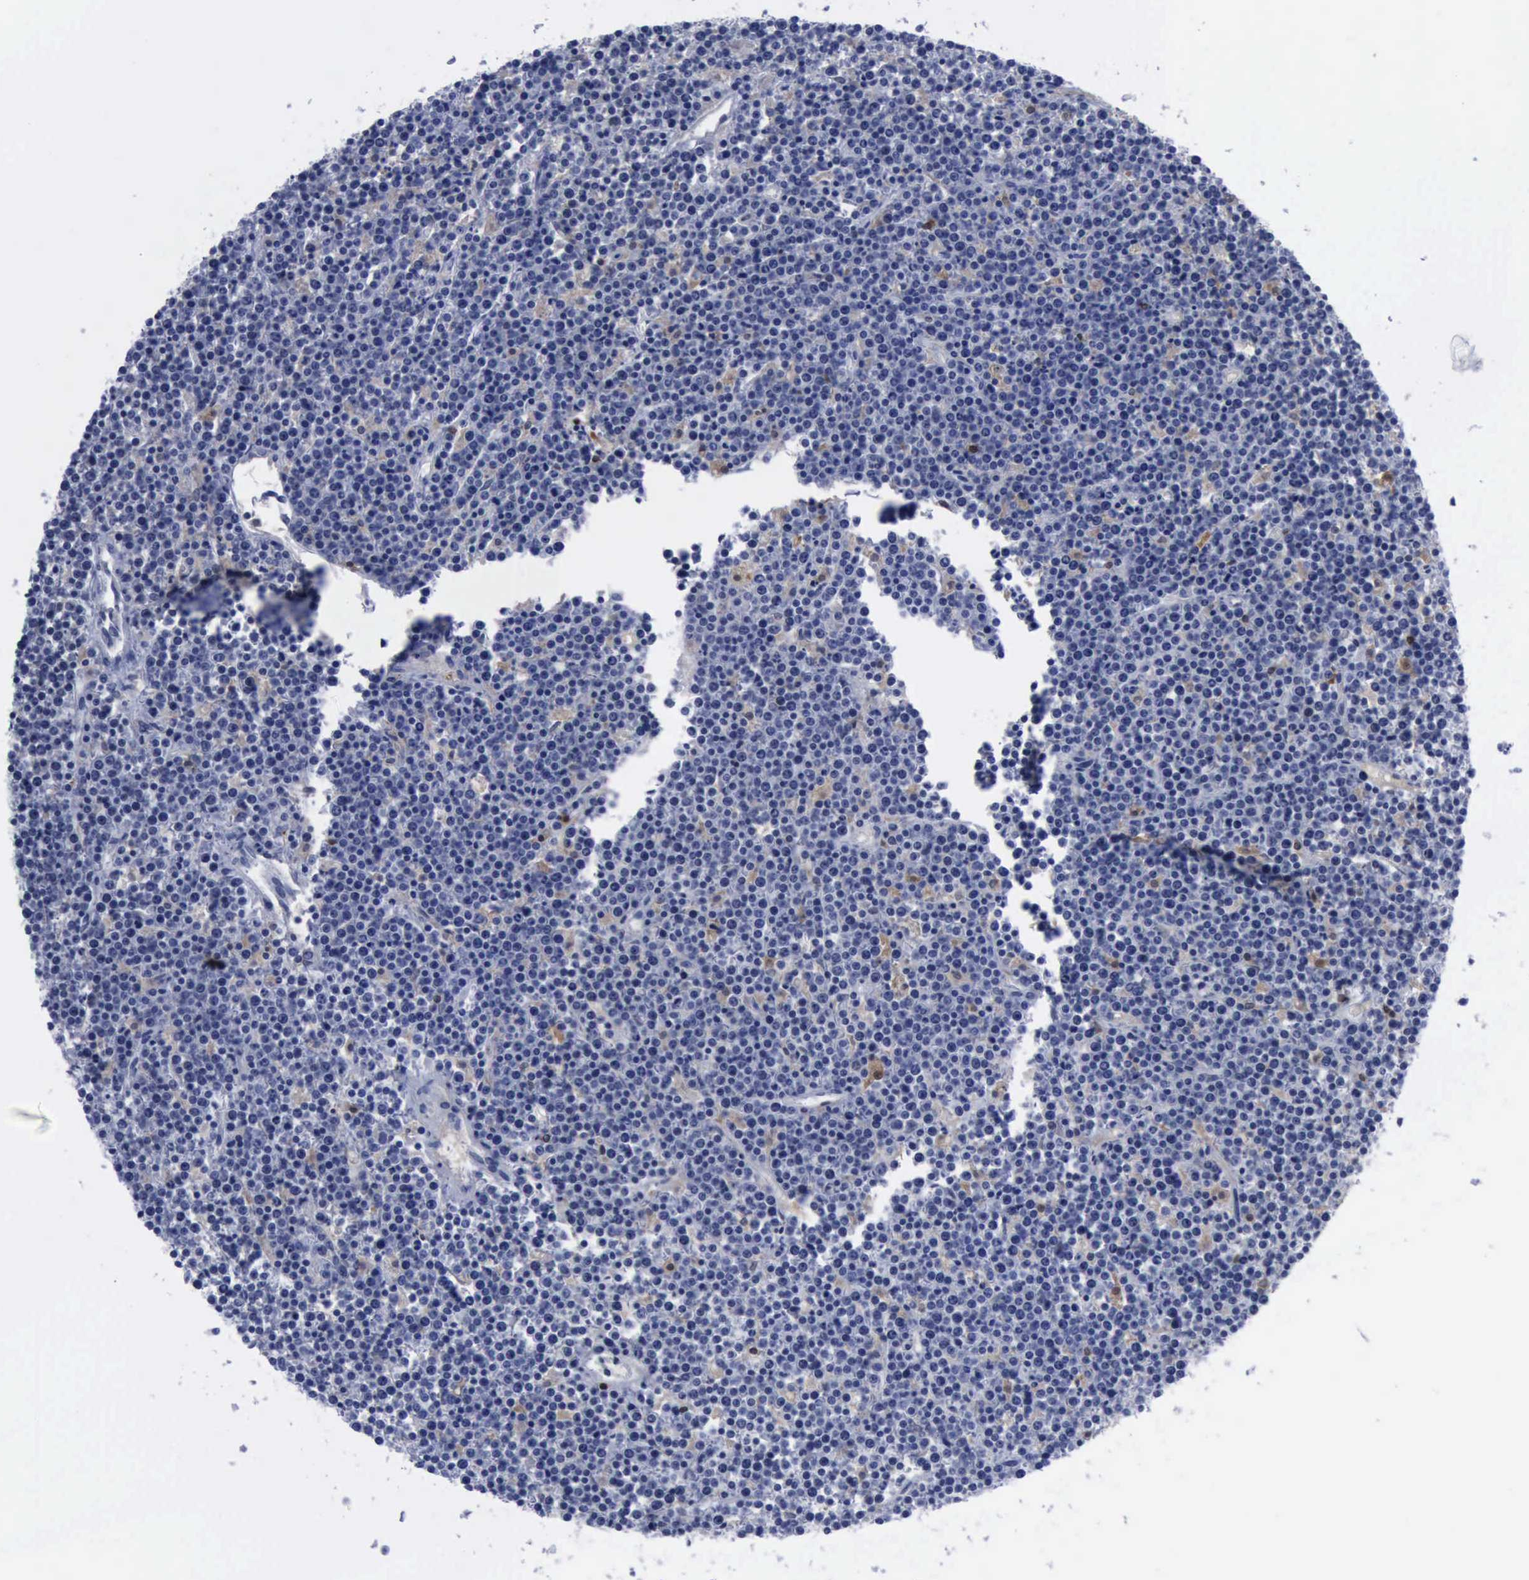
{"staining": {"intensity": "negative", "quantity": "none", "location": "none"}, "tissue": "lymphoma", "cell_type": "Tumor cells", "image_type": "cancer", "snomed": [{"axis": "morphology", "description": "Malignant lymphoma, non-Hodgkin's type, High grade"}, {"axis": "topography", "description": "Ovary"}], "caption": "A histopathology image of human high-grade malignant lymphoma, non-Hodgkin's type is negative for staining in tumor cells.", "gene": "CSTA", "patient": {"sex": "female", "age": 56}}